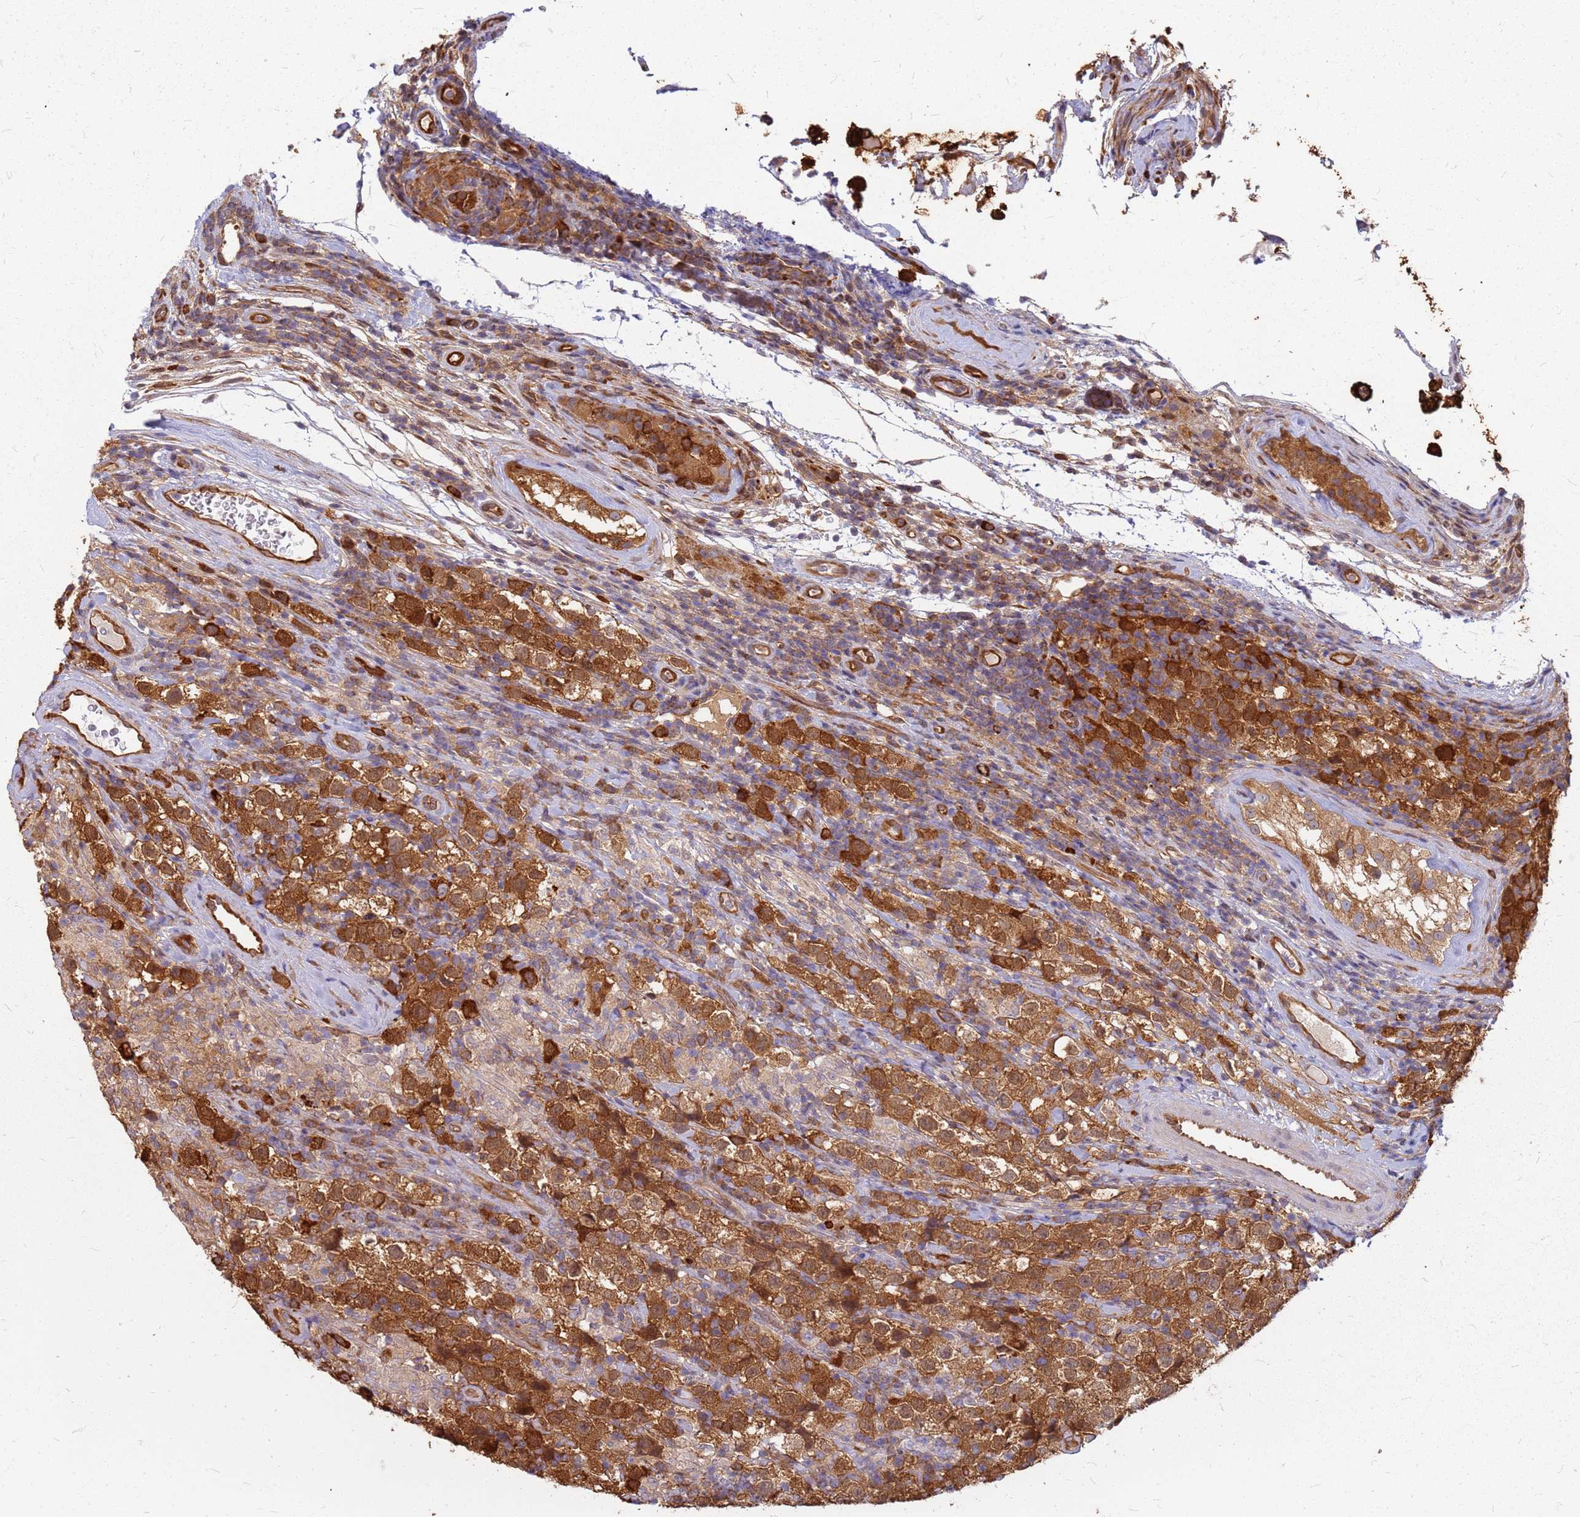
{"staining": {"intensity": "moderate", "quantity": ">75%", "location": "cytoplasmic/membranous"}, "tissue": "testis cancer", "cell_type": "Tumor cells", "image_type": "cancer", "snomed": [{"axis": "morphology", "description": "Seminoma, NOS"}, {"axis": "morphology", "description": "Carcinoma, Embryonal, NOS"}, {"axis": "topography", "description": "Testis"}], "caption": "A brown stain highlights moderate cytoplasmic/membranous expression of a protein in embryonal carcinoma (testis) tumor cells. The staining was performed using DAB to visualize the protein expression in brown, while the nuclei were stained in blue with hematoxylin (Magnification: 20x).", "gene": "HDX", "patient": {"sex": "male", "age": 41}}